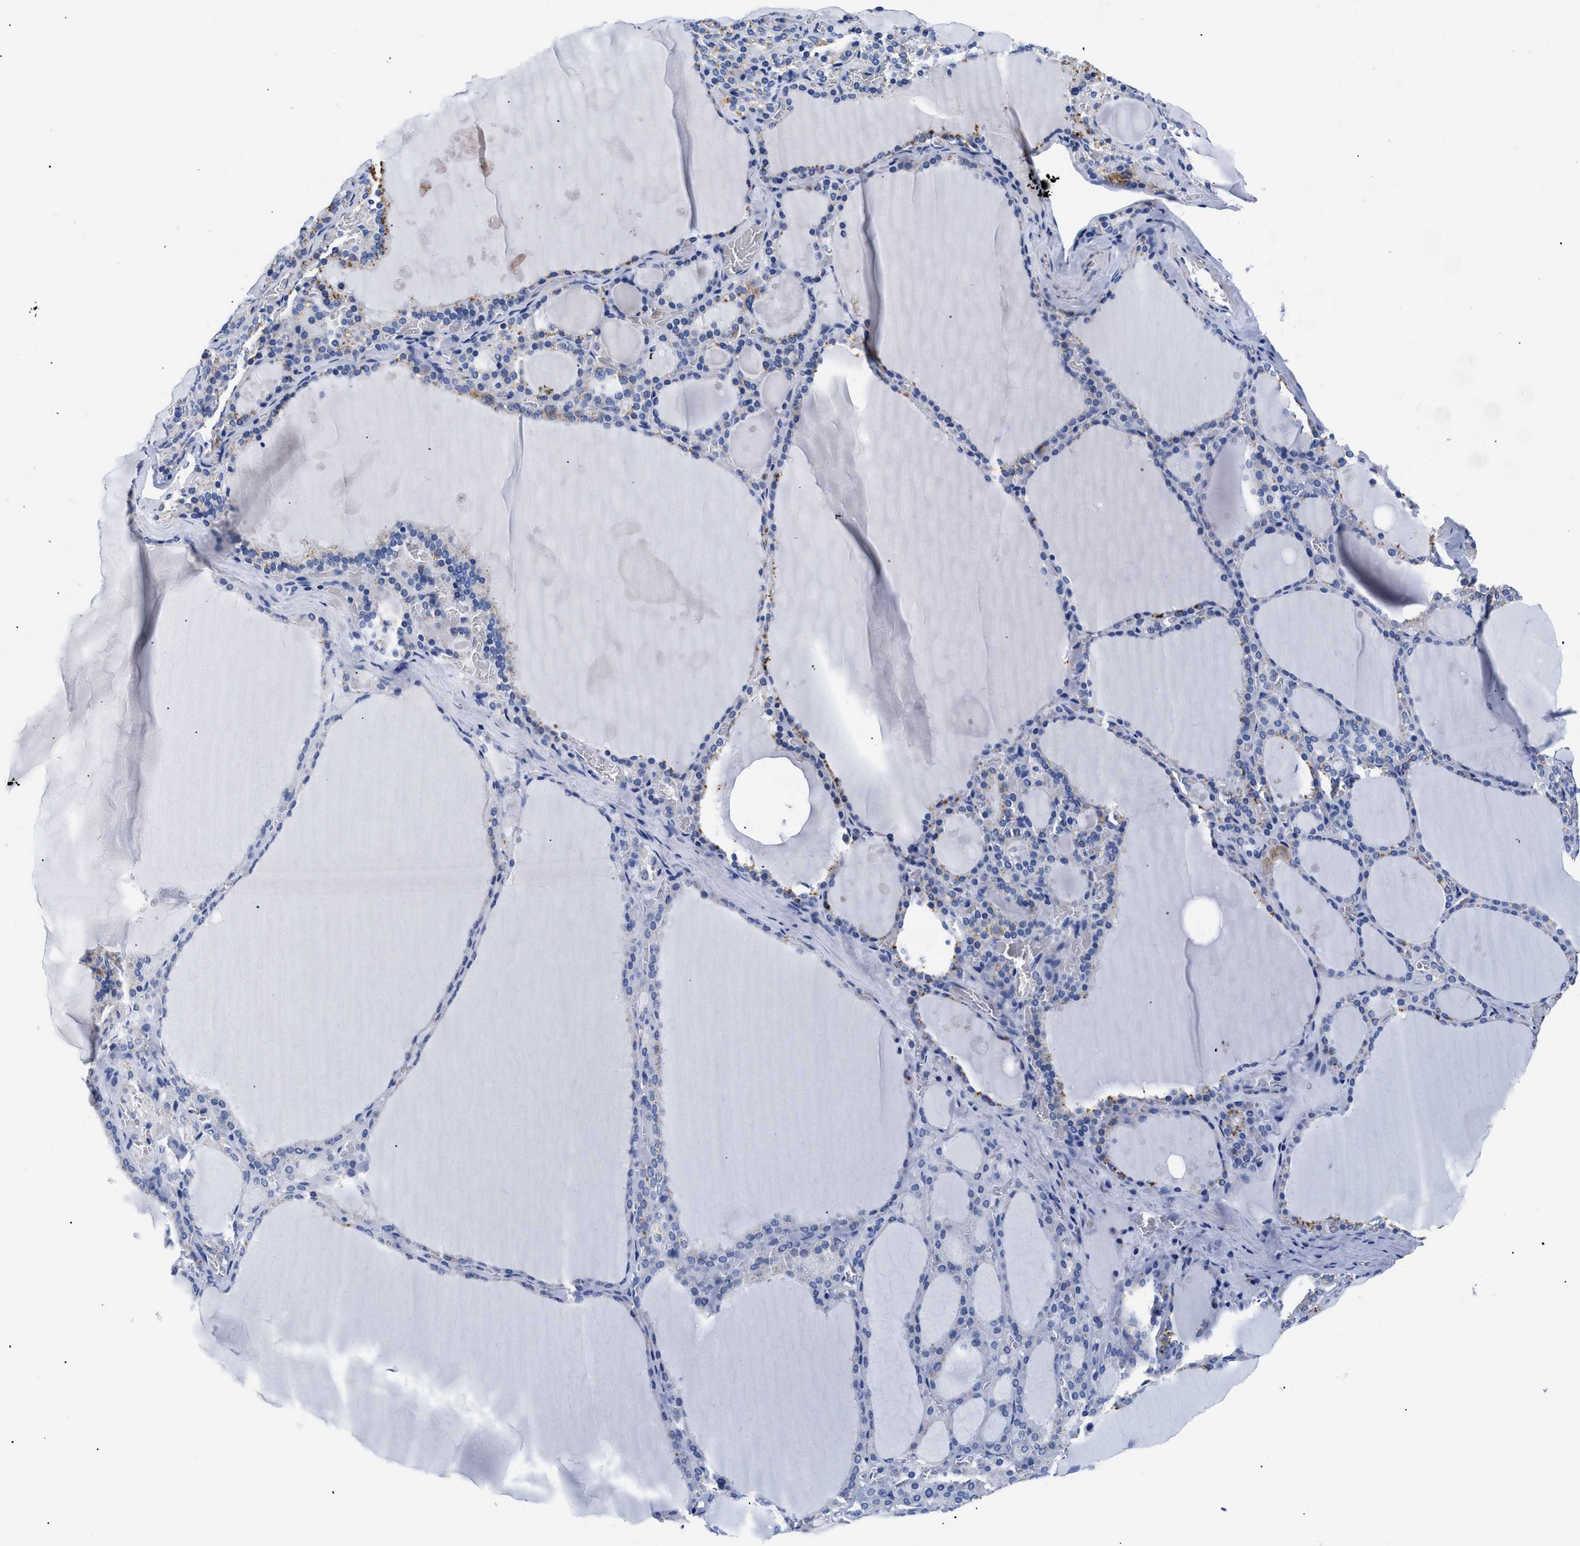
{"staining": {"intensity": "negative", "quantity": "none", "location": "none"}, "tissue": "thyroid gland", "cell_type": "Glandular cells", "image_type": "normal", "snomed": [{"axis": "morphology", "description": "Normal tissue, NOS"}, {"axis": "topography", "description": "Thyroid gland"}], "caption": "Immunohistochemistry (IHC) image of benign thyroid gland stained for a protein (brown), which displays no expression in glandular cells.", "gene": "GPR149", "patient": {"sex": "male", "age": 56}}